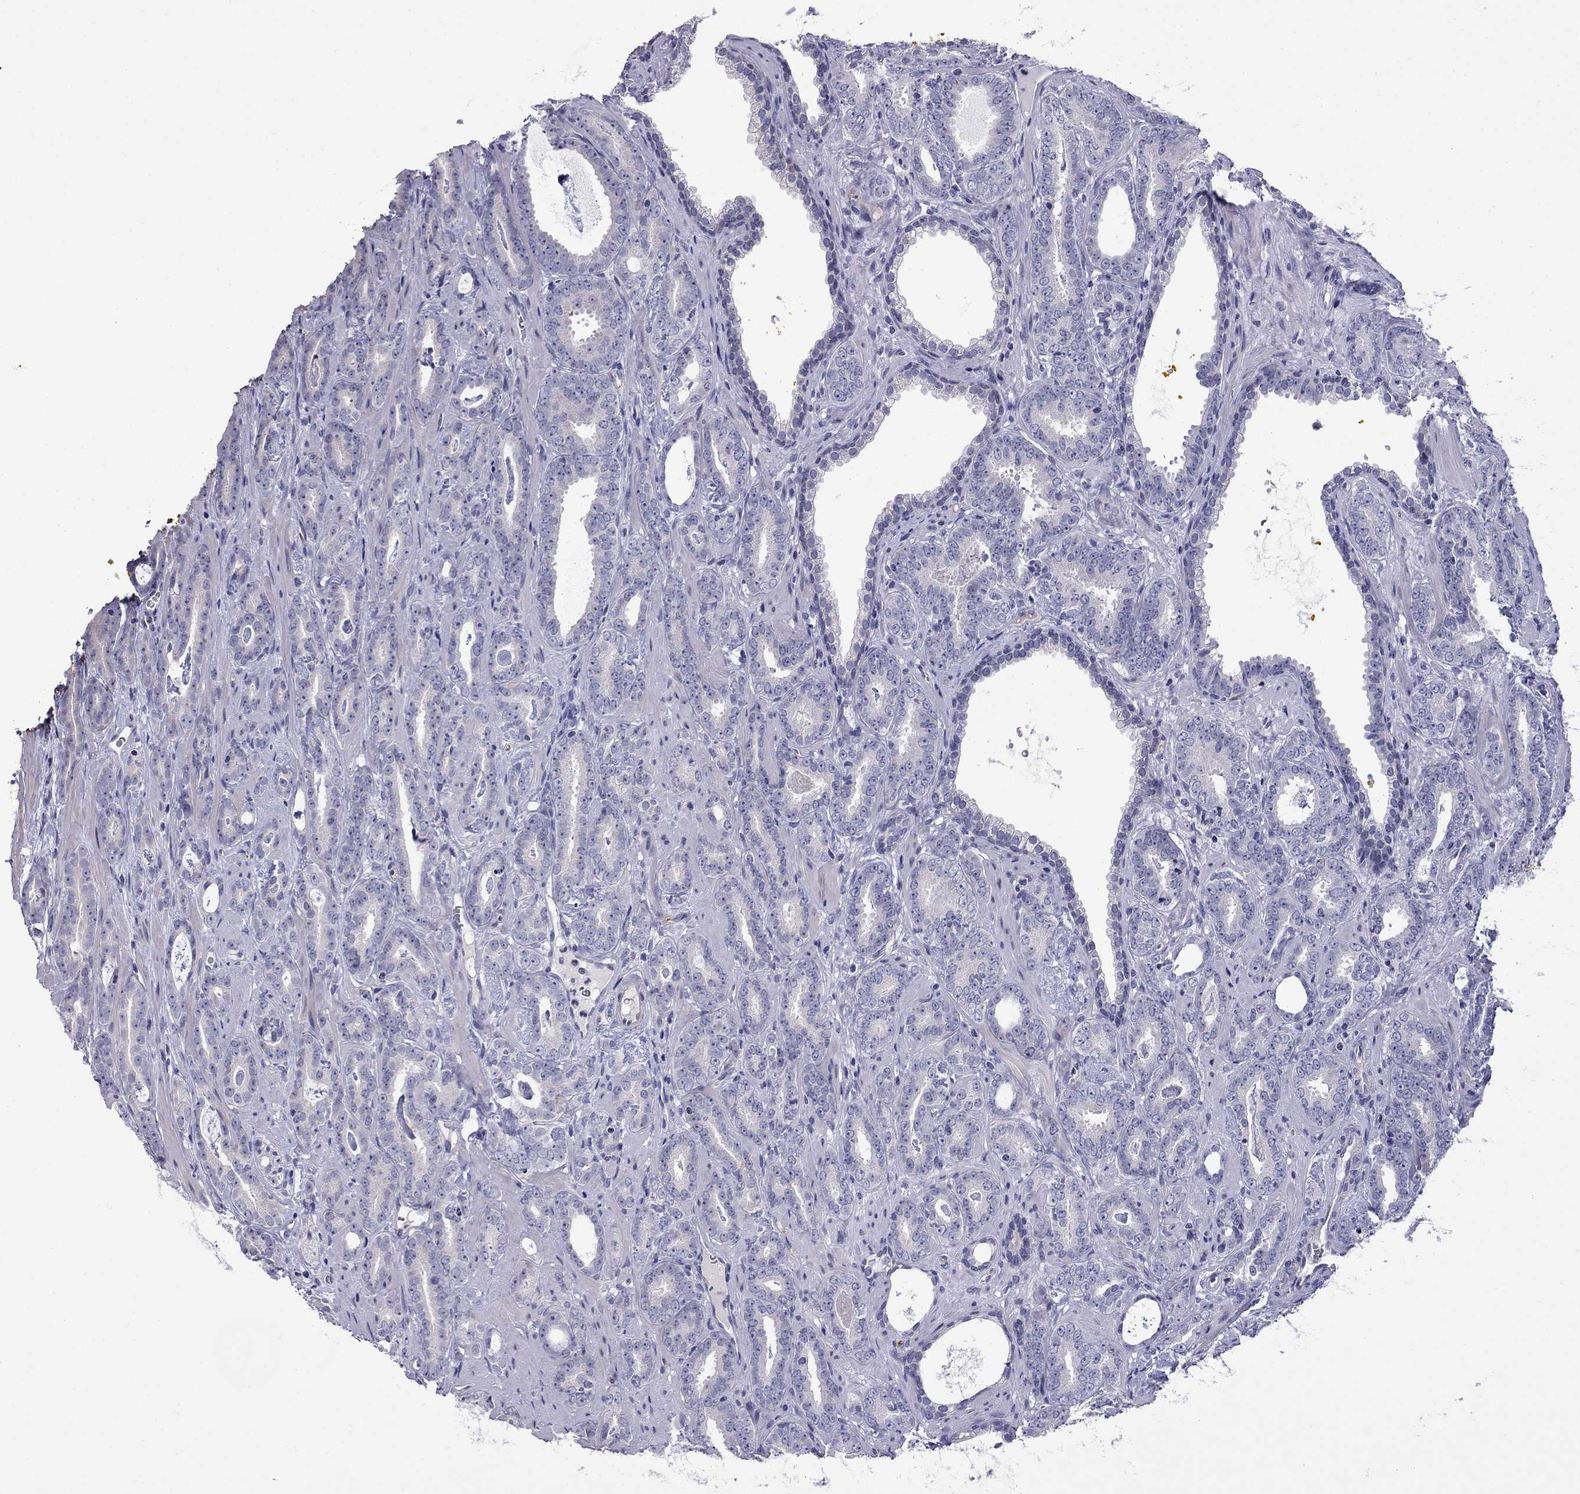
{"staining": {"intensity": "negative", "quantity": "none", "location": "none"}, "tissue": "prostate cancer", "cell_type": "Tumor cells", "image_type": "cancer", "snomed": [{"axis": "morphology", "description": "Adenocarcinoma, Medium grade"}, {"axis": "topography", "description": "Prostate and seminal vesicle, NOS"}, {"axis": "topography", "description": "Prostate"}], "caption": "Medium-grade adenocarcinoma (prostate) stained for a protein using immunohistochemistry demonstrates no staining tumor cells.", "gene": "STAR", "patient": {"sex": "male", "age": 54}}